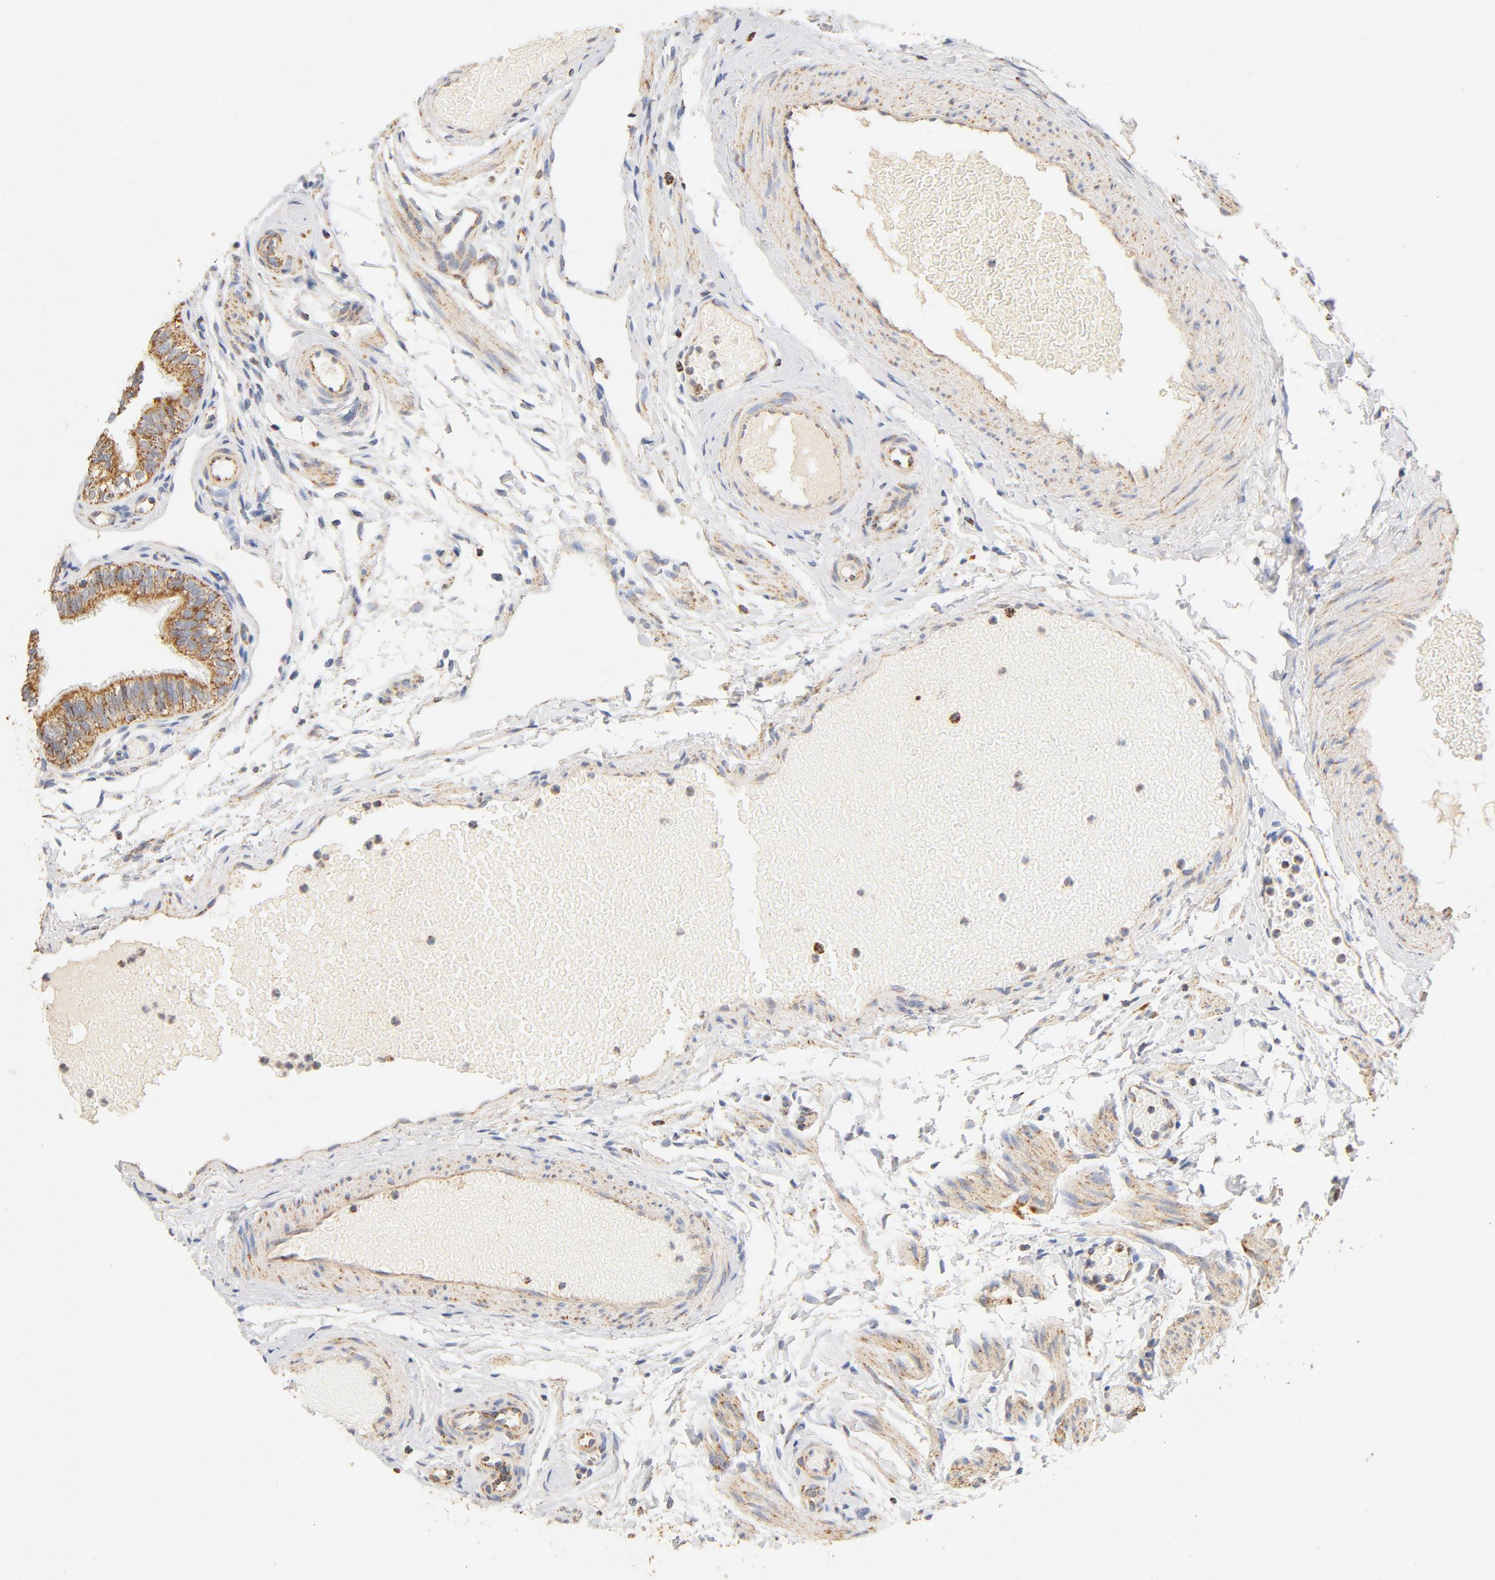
{"staining": {"intensity": "moderate", "quantity": ">75%", "location": "cytoplasmic/membranous"}, "tissue": "fallopian tube", "cell_type": "Glandular cells", "image_type": "normal", "snomed": [{"axis": "morphology", "description": "Normal tissue, NOS"}, {"axis": "morphology", "description": "Dermoid, NOS"}, {"axis": "topography", "description": "Fallopian tube"}], "caption": "A micrograph of human fallopian tube stained for a protein demonstrates moderate cytoplasmic/membranous brown staining in glandular cells. (brown staining indicates protein expression, while blue staining denotes nuclei).", "gene": "COX4I1", "patient": {"sex": "female", "age": 33}}